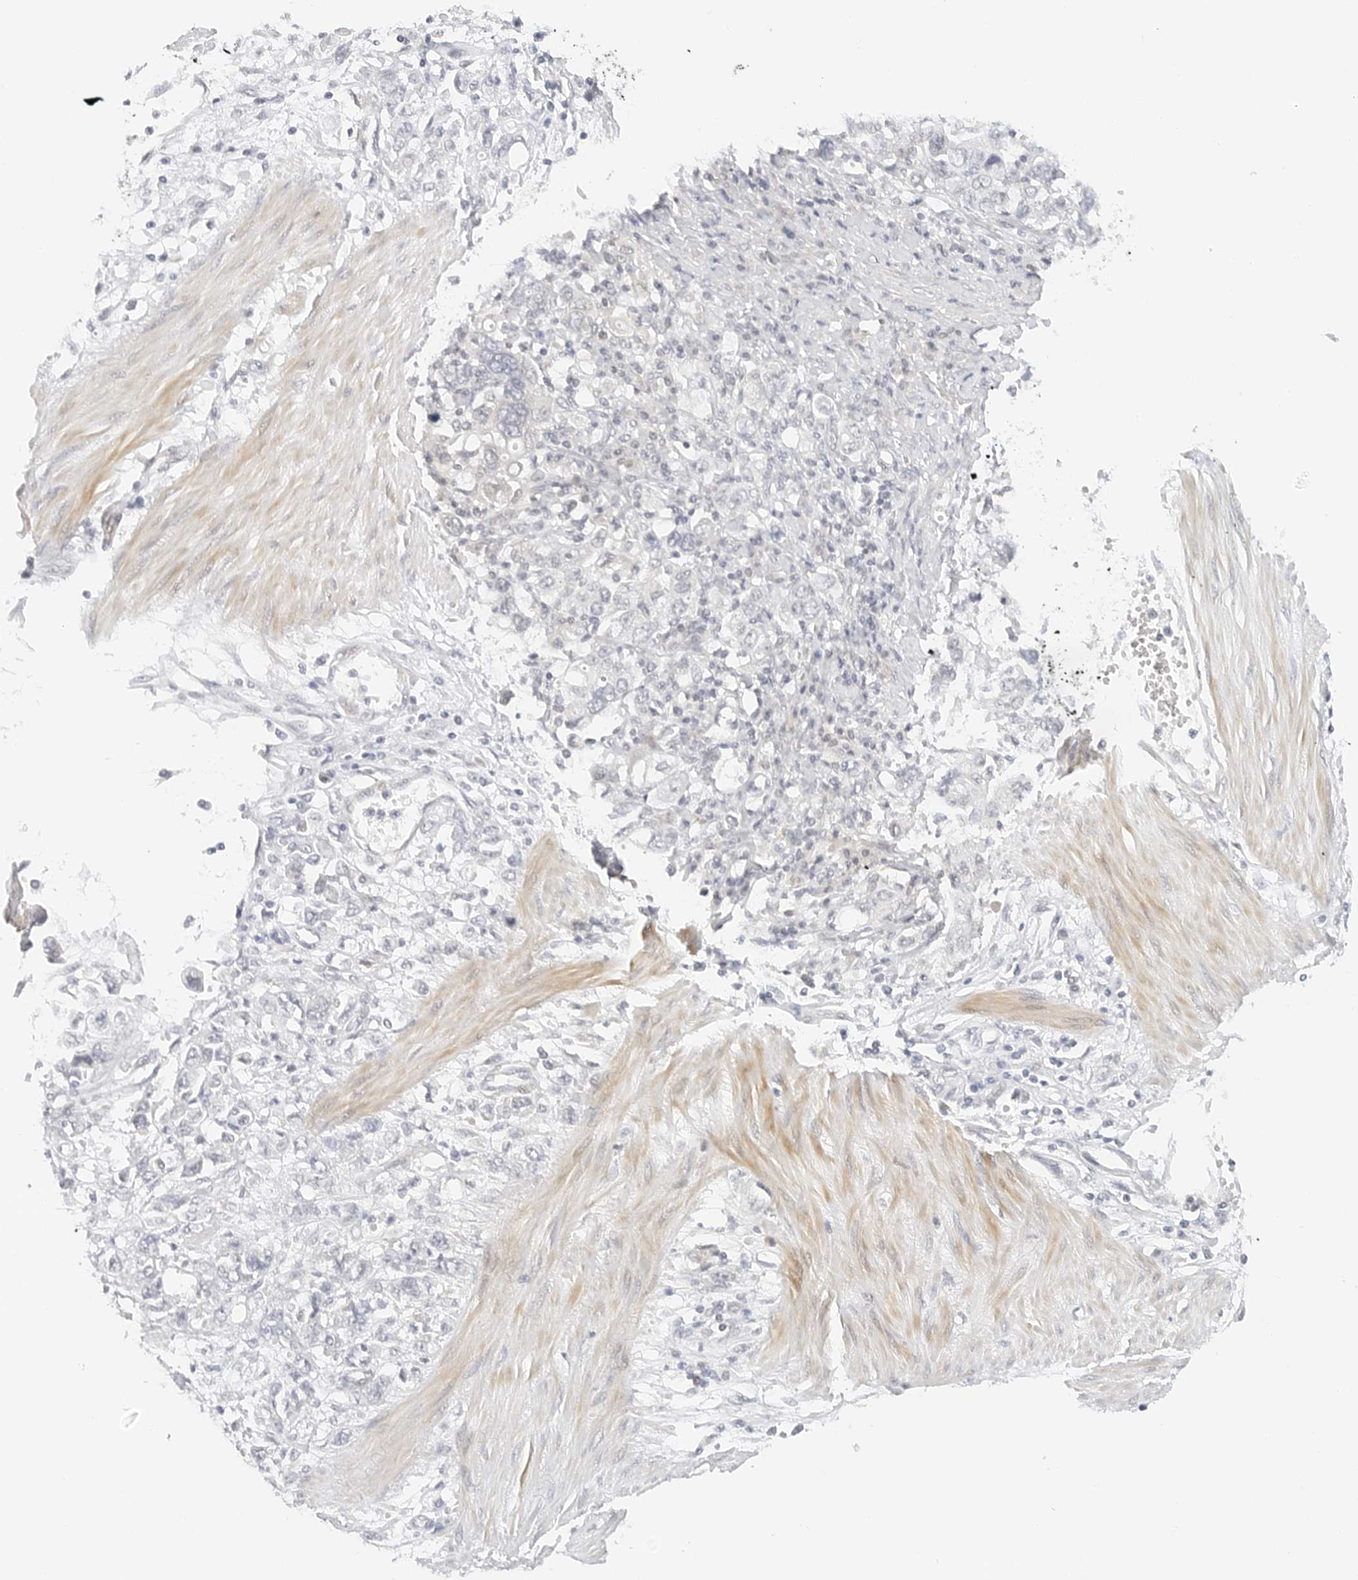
{"staining": {"intensity": "negative", "quantity": "none", "location": "none"}, "tissue": "stomach cancer", "cell_type": "Tumor cells", "image_type": "cancer", "snomed": [{"axis": "morphology", "description": "Adenocarcinoma, NOS"}, {"axis": "topography", "description": "Stomach"}], "caption": "Immunohistochemistry of human stomach adenocarcinoma reveals no staining in tumor cells.", "gene": "NEO1", "patient": {"sex": "female", "age": 76}}